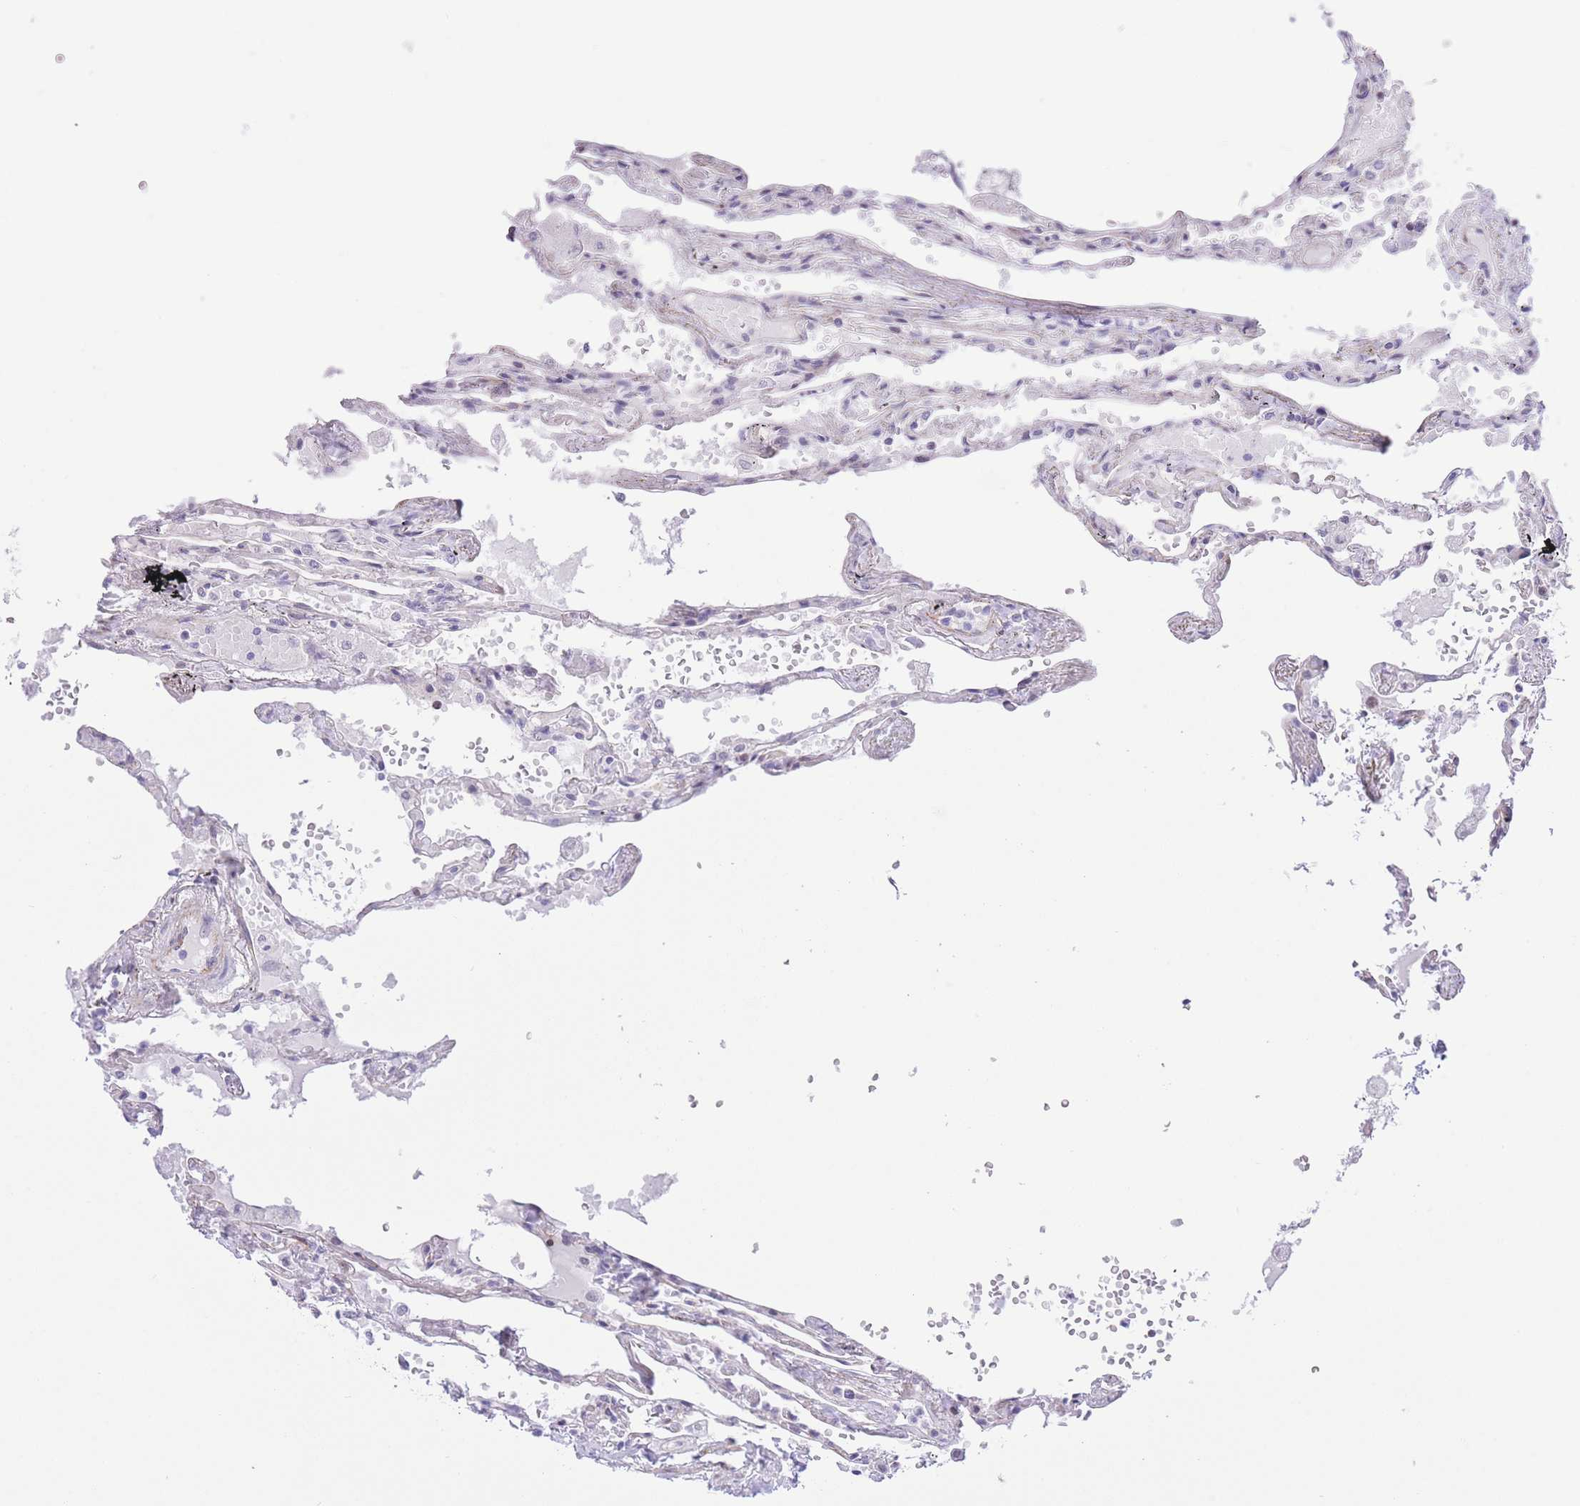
{"staining": {"intensity": "negative", "quantity": "none", "location": "none"}, "tissue": "lung", "cell_type": "Alveolar cells", "image_type": "normal", "snomed": [{"axis": "morphology", "description": "Normal tissue, NOS"}, {"axis": "topography", "description": "Lung"}], "caption": "Alveolar cells show no significant protein positivity in unremarkable lung.", "gene": "PSG11", "patient": {"sex": "female", "age": 67}}